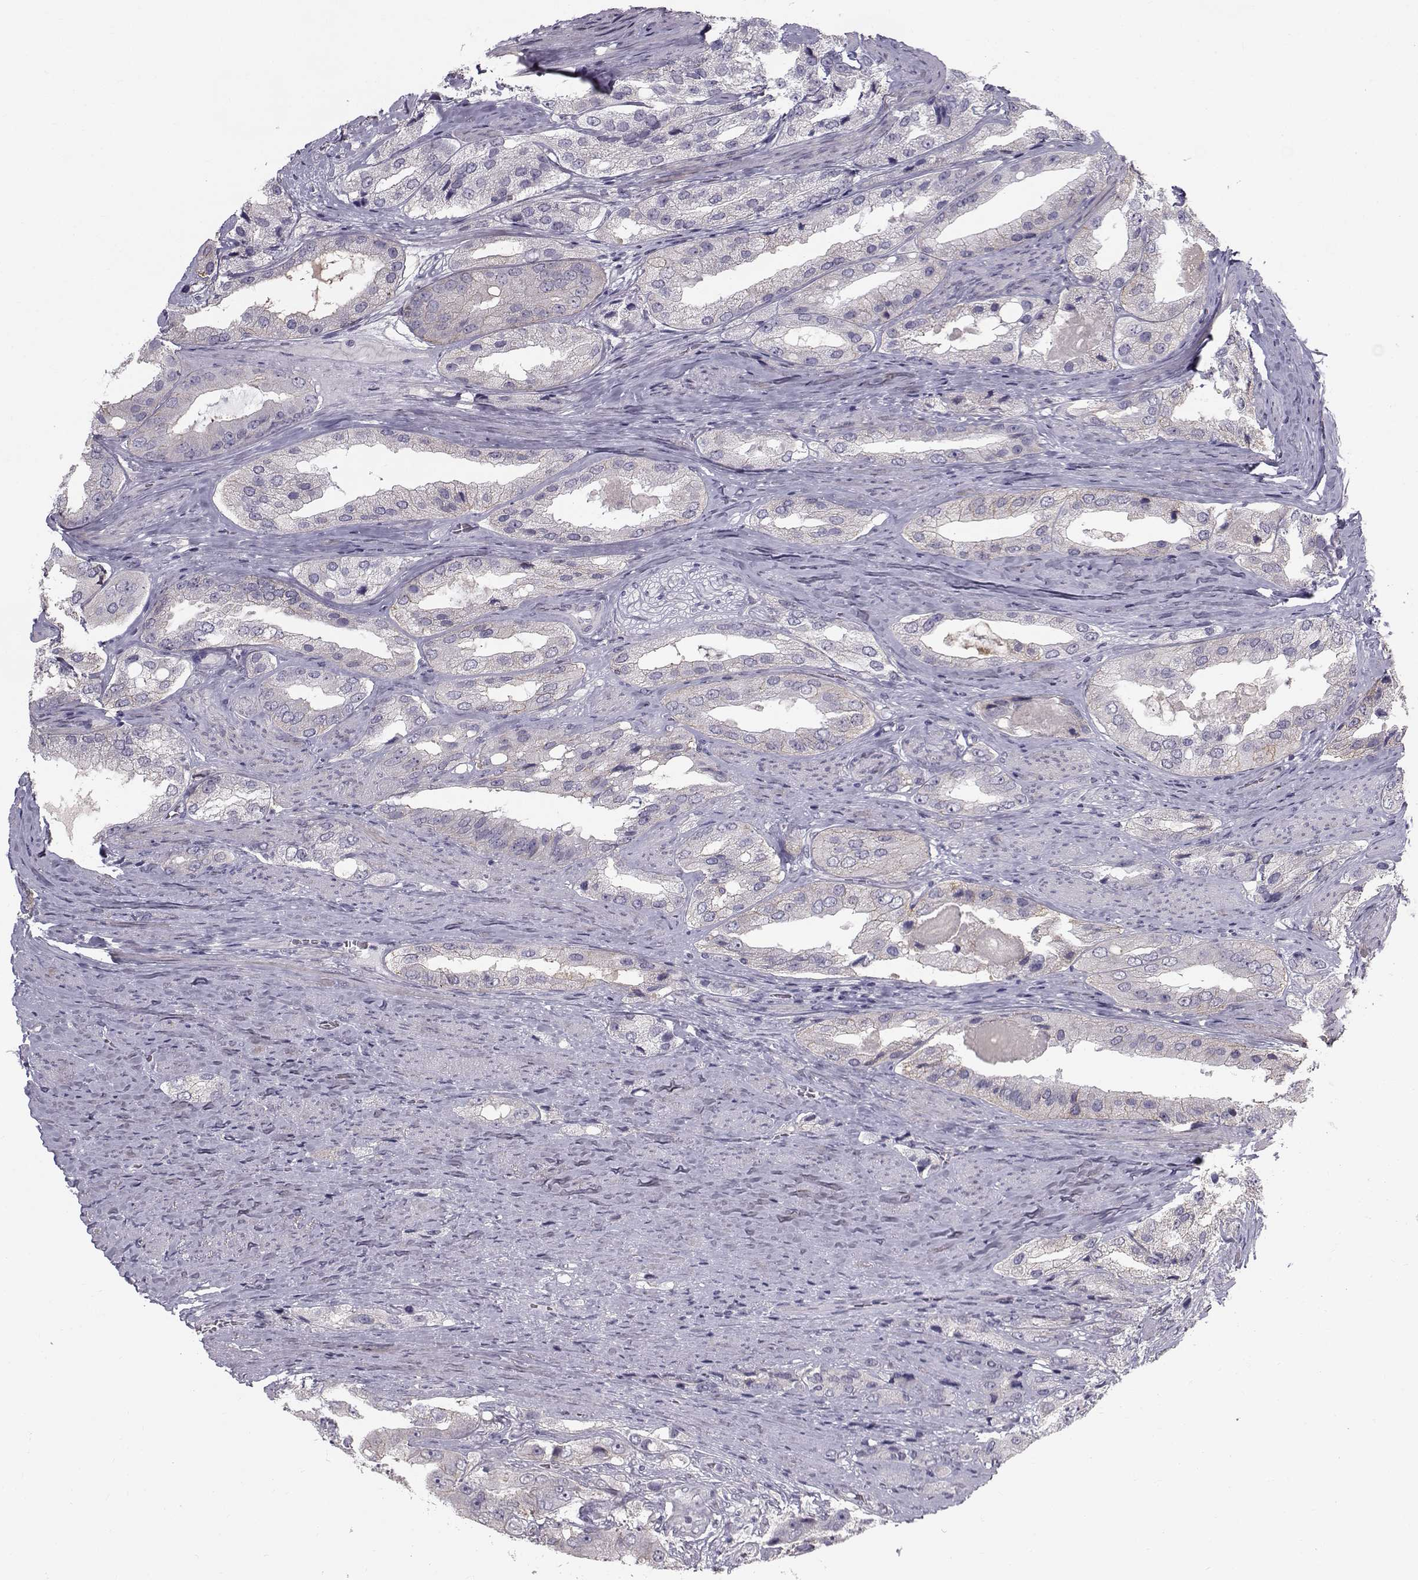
{"staining": {"intensity": "negative", "quantity": "none", "location": "none"}, "tissue": "prostate cancer", "cell_type": "Tumor cells", "image_type": "cancer", "snomed": [{"axis": "morphology", "description": "Adenocarcinoma, Low grade"}, {"axis": "topography", "description": "Prostate"}], "caption": "This is a image of immunohistochemistry (IHC) staining of adenocarcinoma (low-grade) (prostate), which shows no staining in tumor cells.", "gene": "SPDYE4", "patient": {"sex": "male", "age": 69}}